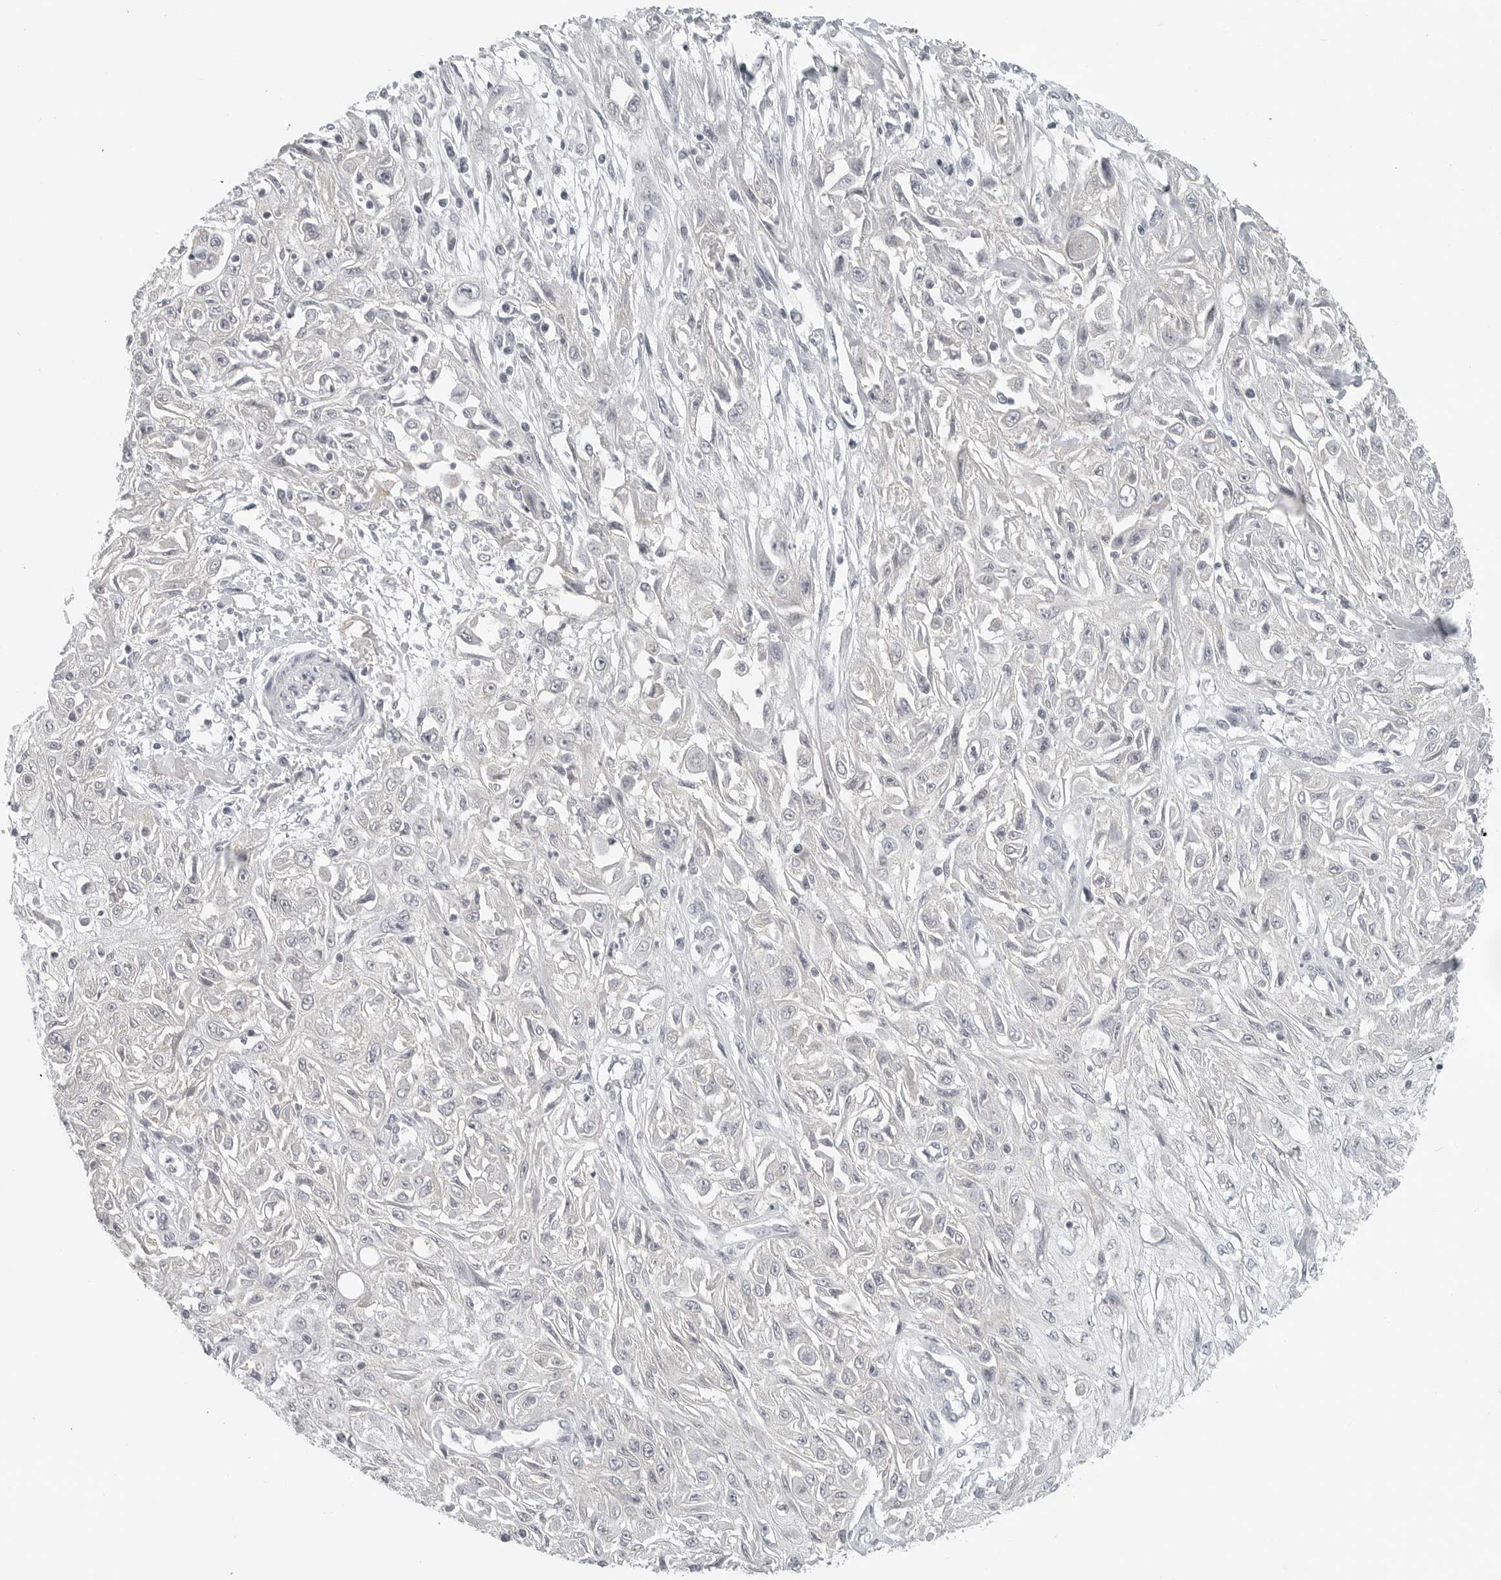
{"staining": {"intensity": "negative", "quantity": "none", "location": "none"}, "tissue": "skin cancer", "cell_type": "Tumor cells", "image_type": "cancer", "snomed": [{"axis": "morphology", "description": "Squamous cell carcinoma, NOS"}, {"axis": "morphology", "description": "Squamous cell carcinoma, metastatic, NOS"}, {"axis": "topography", "description": "Skin"}, {"axis": "topography", "description": "Lymph node"}], "caption": "IHC histopathology image of neoplastic tissue: skin cancer stained with DAB demonstrates no significant protein positivity in tumor cells. The staining was performed using DAB to visualize the protein expression in brown, while the nuclei were stained in blue with hematoxylin (Magnification: 20x).", "gene": "BPIFA1", "patient": {"sex": "male", "age": 75}}